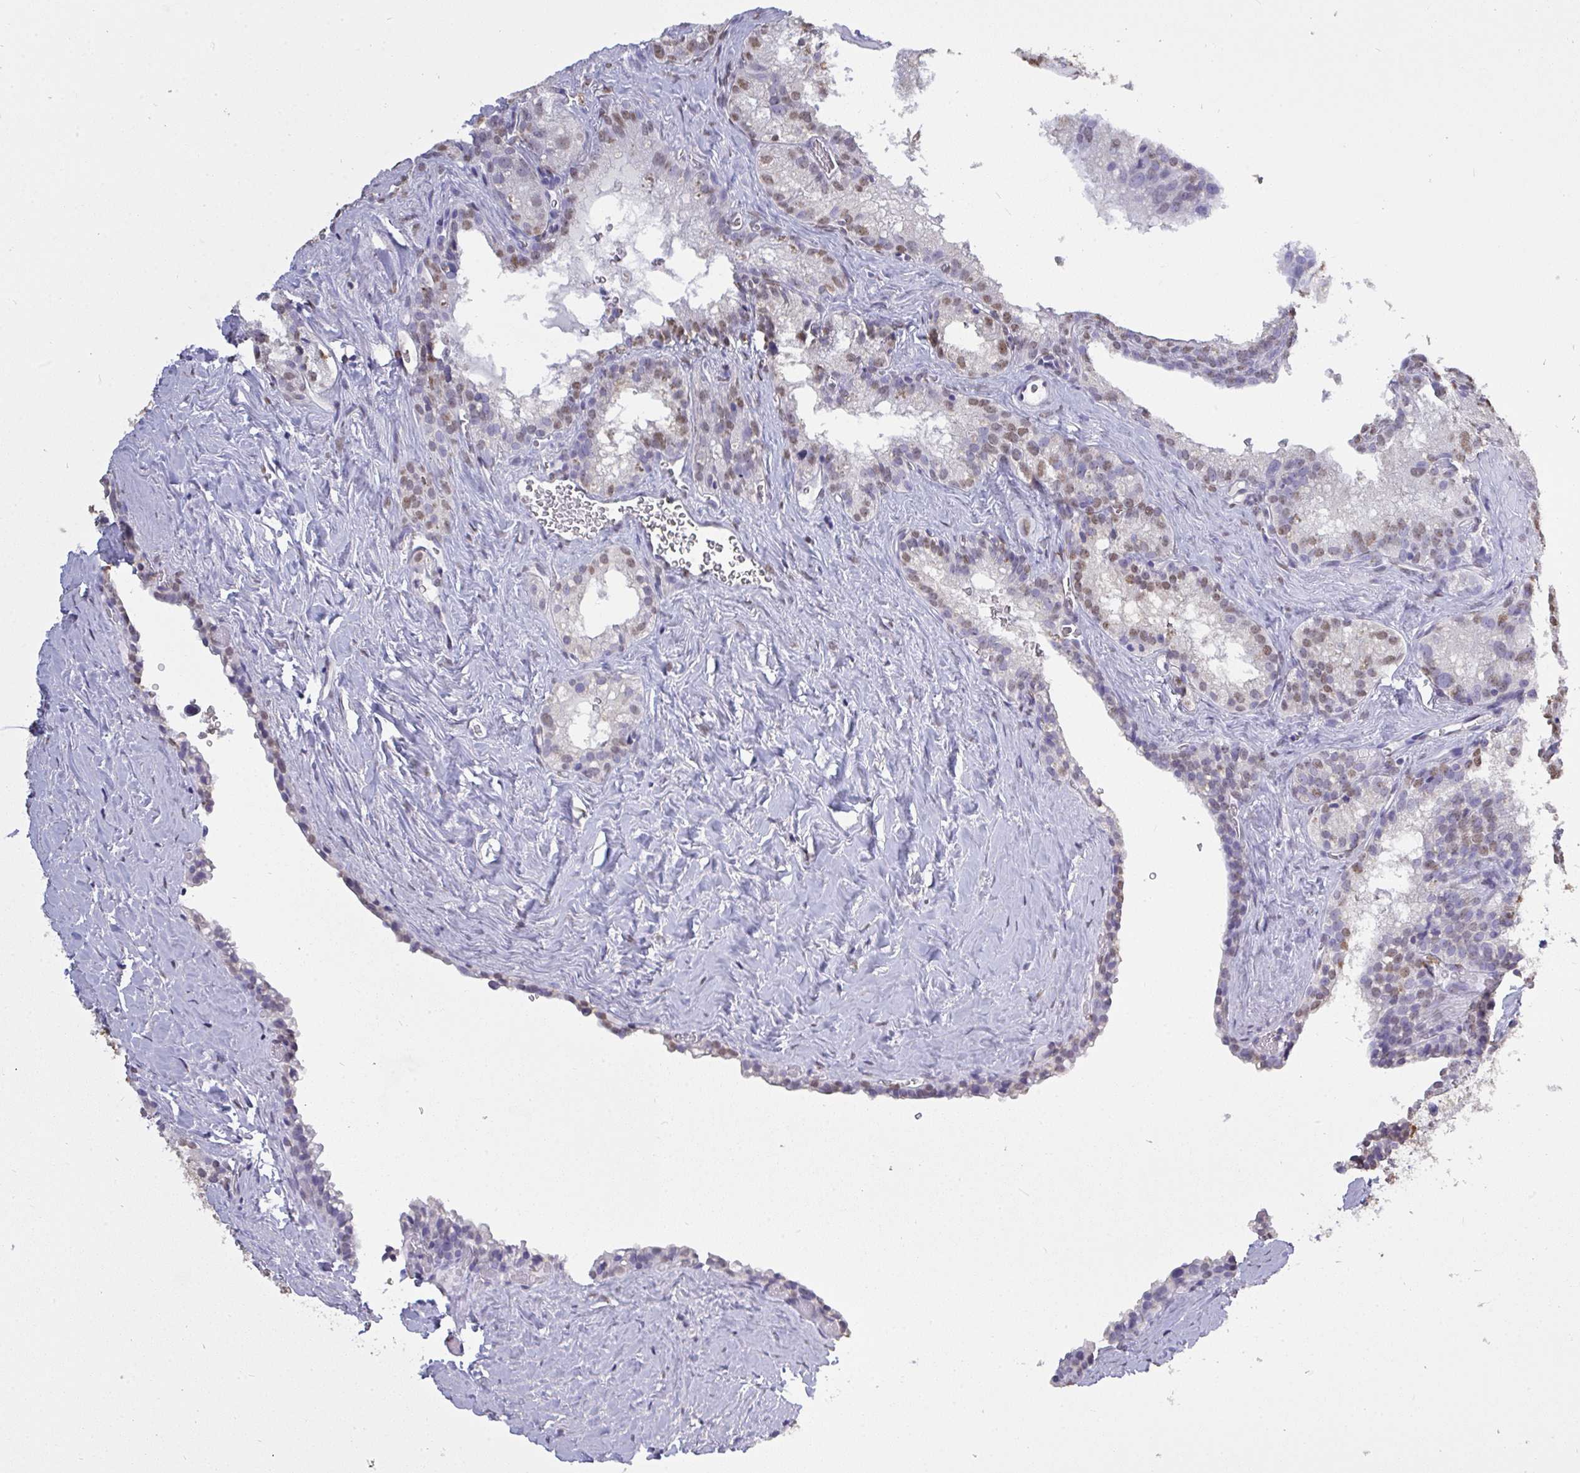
{"staining": {"intensity": "weak", "quantity": "25%-75%", "location": "nuclear"}, "tissue": "seminal vesicle", "cell_type": "Glandular cells", "image_type": "normal", "snomed": [{"axis": "morphology", "description": "Normal tissue, NOS"}, {"axis": "topography", "description": "Seminal veicle"}], "caption": "Immunohistochemistry of unremarkable human seminal vesicle shows low levels of weak nuclear expression in approximately 25%-75% of glandular cells. (DAB (3,3'-diaminobenzidine) IHC with brightfield microscopy, high magnification).", "gene": "SEMA6B", "patient": {"sex": "male", "age": 47}}